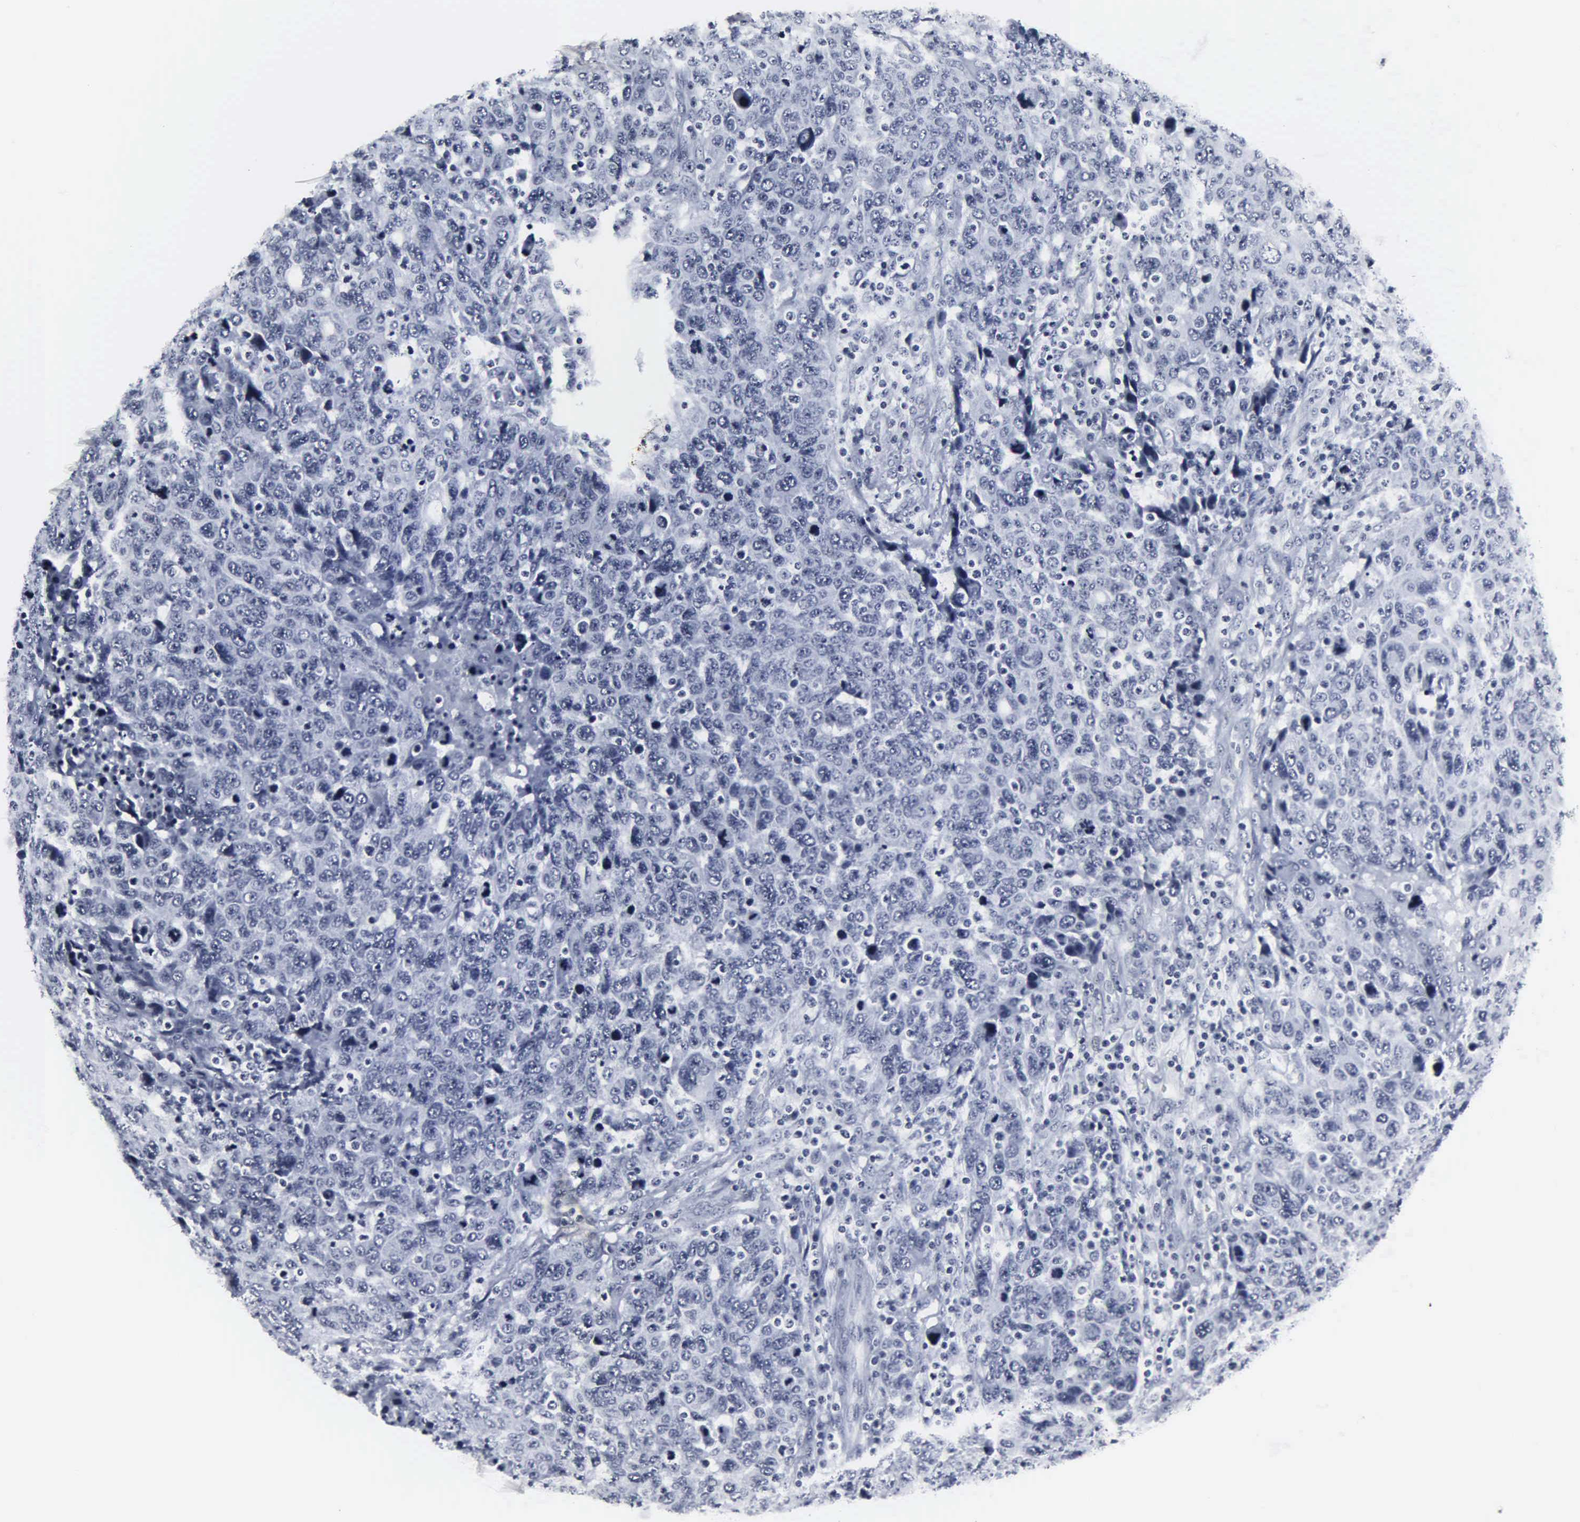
{"staining": {"intensity": "negative", "quantity": "none", "location": "none"}, "tissue": "breast cancer", "cell_type": "Tumor cells", "image_type": "cancer", "snomed": [{"axis": "morphology", "description": "Duct carcinoma"}, {"axis": "topography", "description": "Breast"}], "caption": "High magnification brightfield microscopy of infiltrating ductal carcinoma (breast) stained with DAB (3,3'-diaminobenzidine) (brown) and counterstained with hematoxylin (blue): tumor cells show no significant staining.", "gene": "DGCR2", "patient": {"sex": "female", "age": 37}}